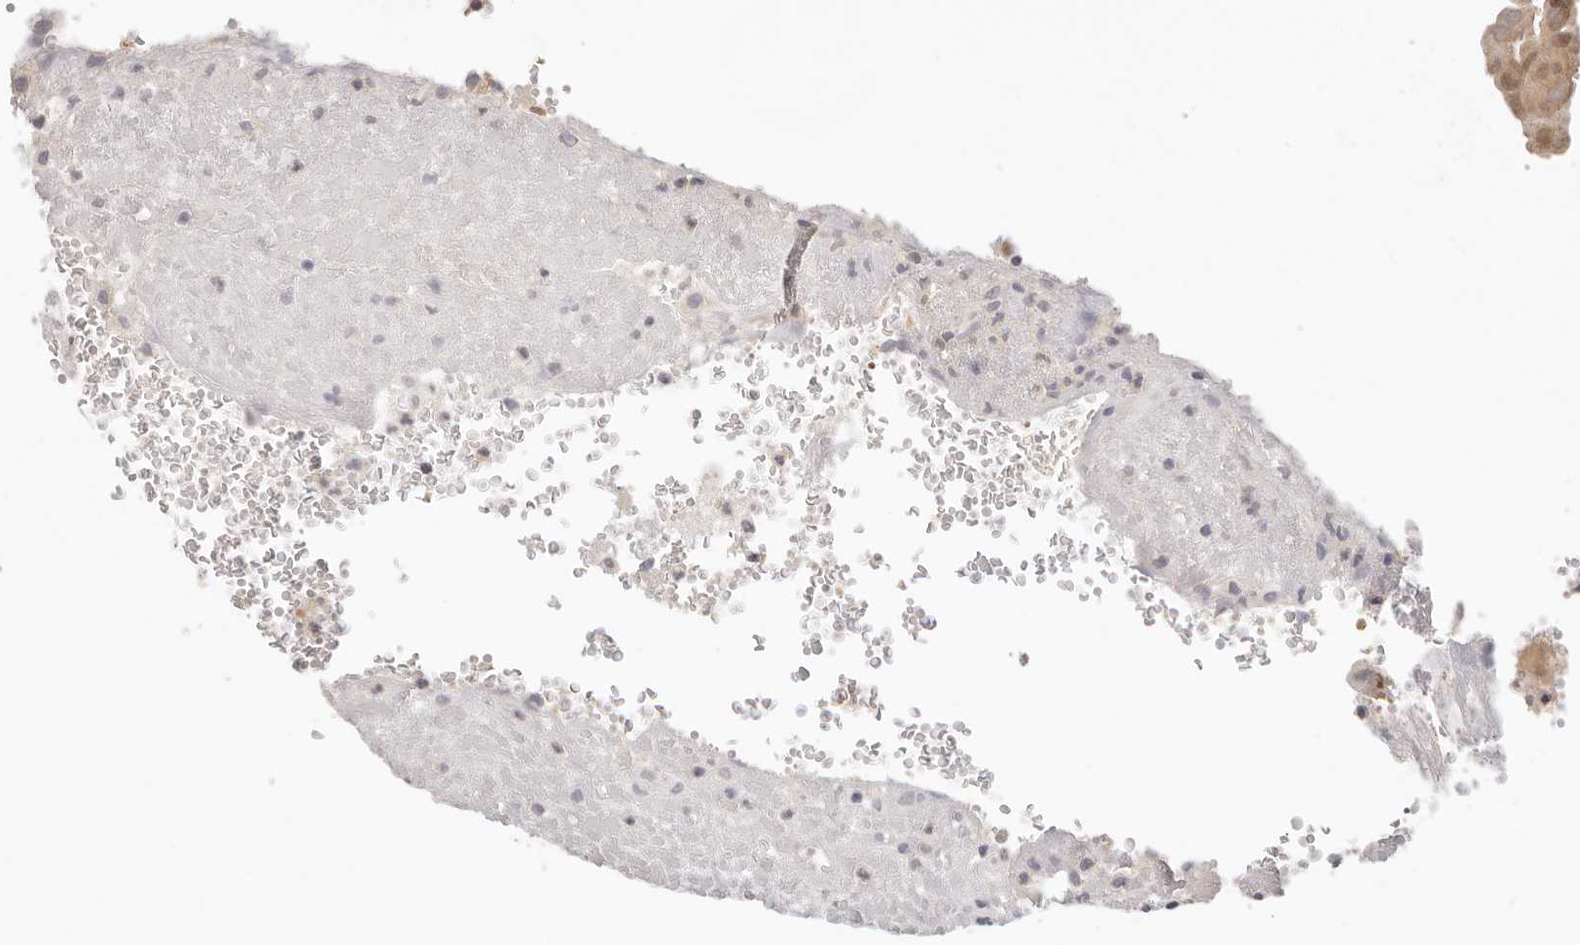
{"staining": {"intensity": "weak", "quantity": "25%-75%", "location": "cytoplasmic/membranous,nuclear"}, "tissue": "thyroid cancer", "cell_type": "Tumor cells", "image_type": "cancer", "snomed": [{"axis": "morphology", "description": "Papillary adenocarcinoma, NOS"}, {"axis": "topography", "description": "Thyroid gland"}], "caption": "Brown immunohistochemical staining in human papillary adenocarcinoma (thyroid) demonstrates weak cytoplasmic/membranous and nuclear expression in about 25%-75% of tumor cells. The staining was performed using DAB (3,3'-diaminobenzidine), with brown indicating positive protein expression. Nuclei are stained blue with hematoxylin.", "gene": "GGPS1", "patient": {"sex": "male", "age": 77}}